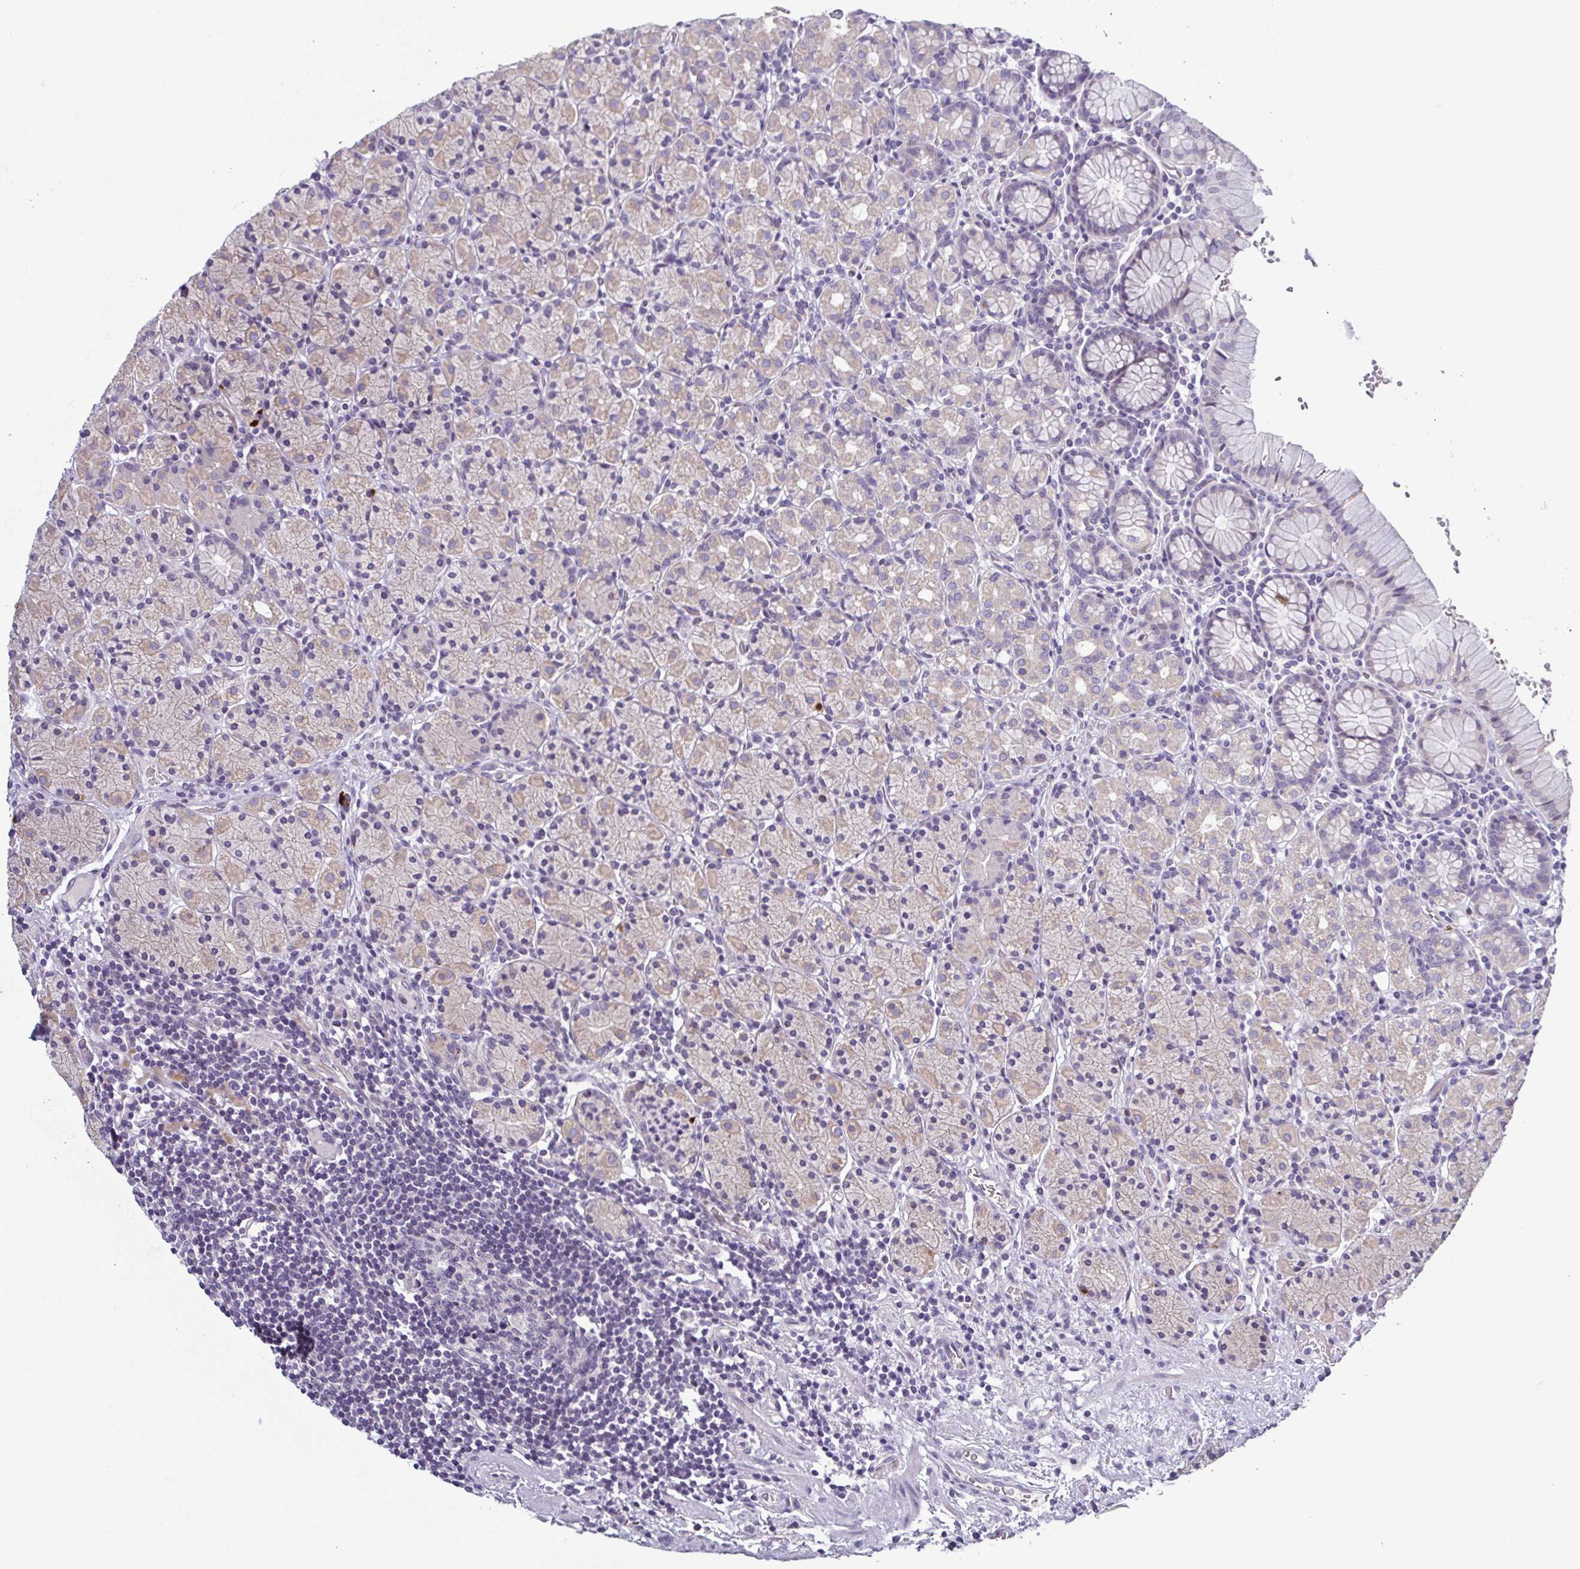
{"staining": {"intensity": "weak", "quantity": "25%-75%", "location": "cytoplasmic/membranous"}, "tissue": "stomach", "cell_type": "Glandular cells", "image_type": "normal", "snomed": [{"axis": "morphology", "description": "Normal tissue, NOS"}, {"axis": "topography", "description": "Stomach, upper"}, {"axis": "topography", "description": "Stomach"}], "caption": "Protein expression analysis of unremarkable human stomach reveals weak cytoplasmic/membranous expression in approximately 25%-75% of glandular cells. The staining was performed using DAB to visualize the protein expression in brown, while the nuclei were stained in blue with hematoxylin (Magnification: 20x).", "gene": "ODF1", "patient": {"sex": "male", "age": 62}}